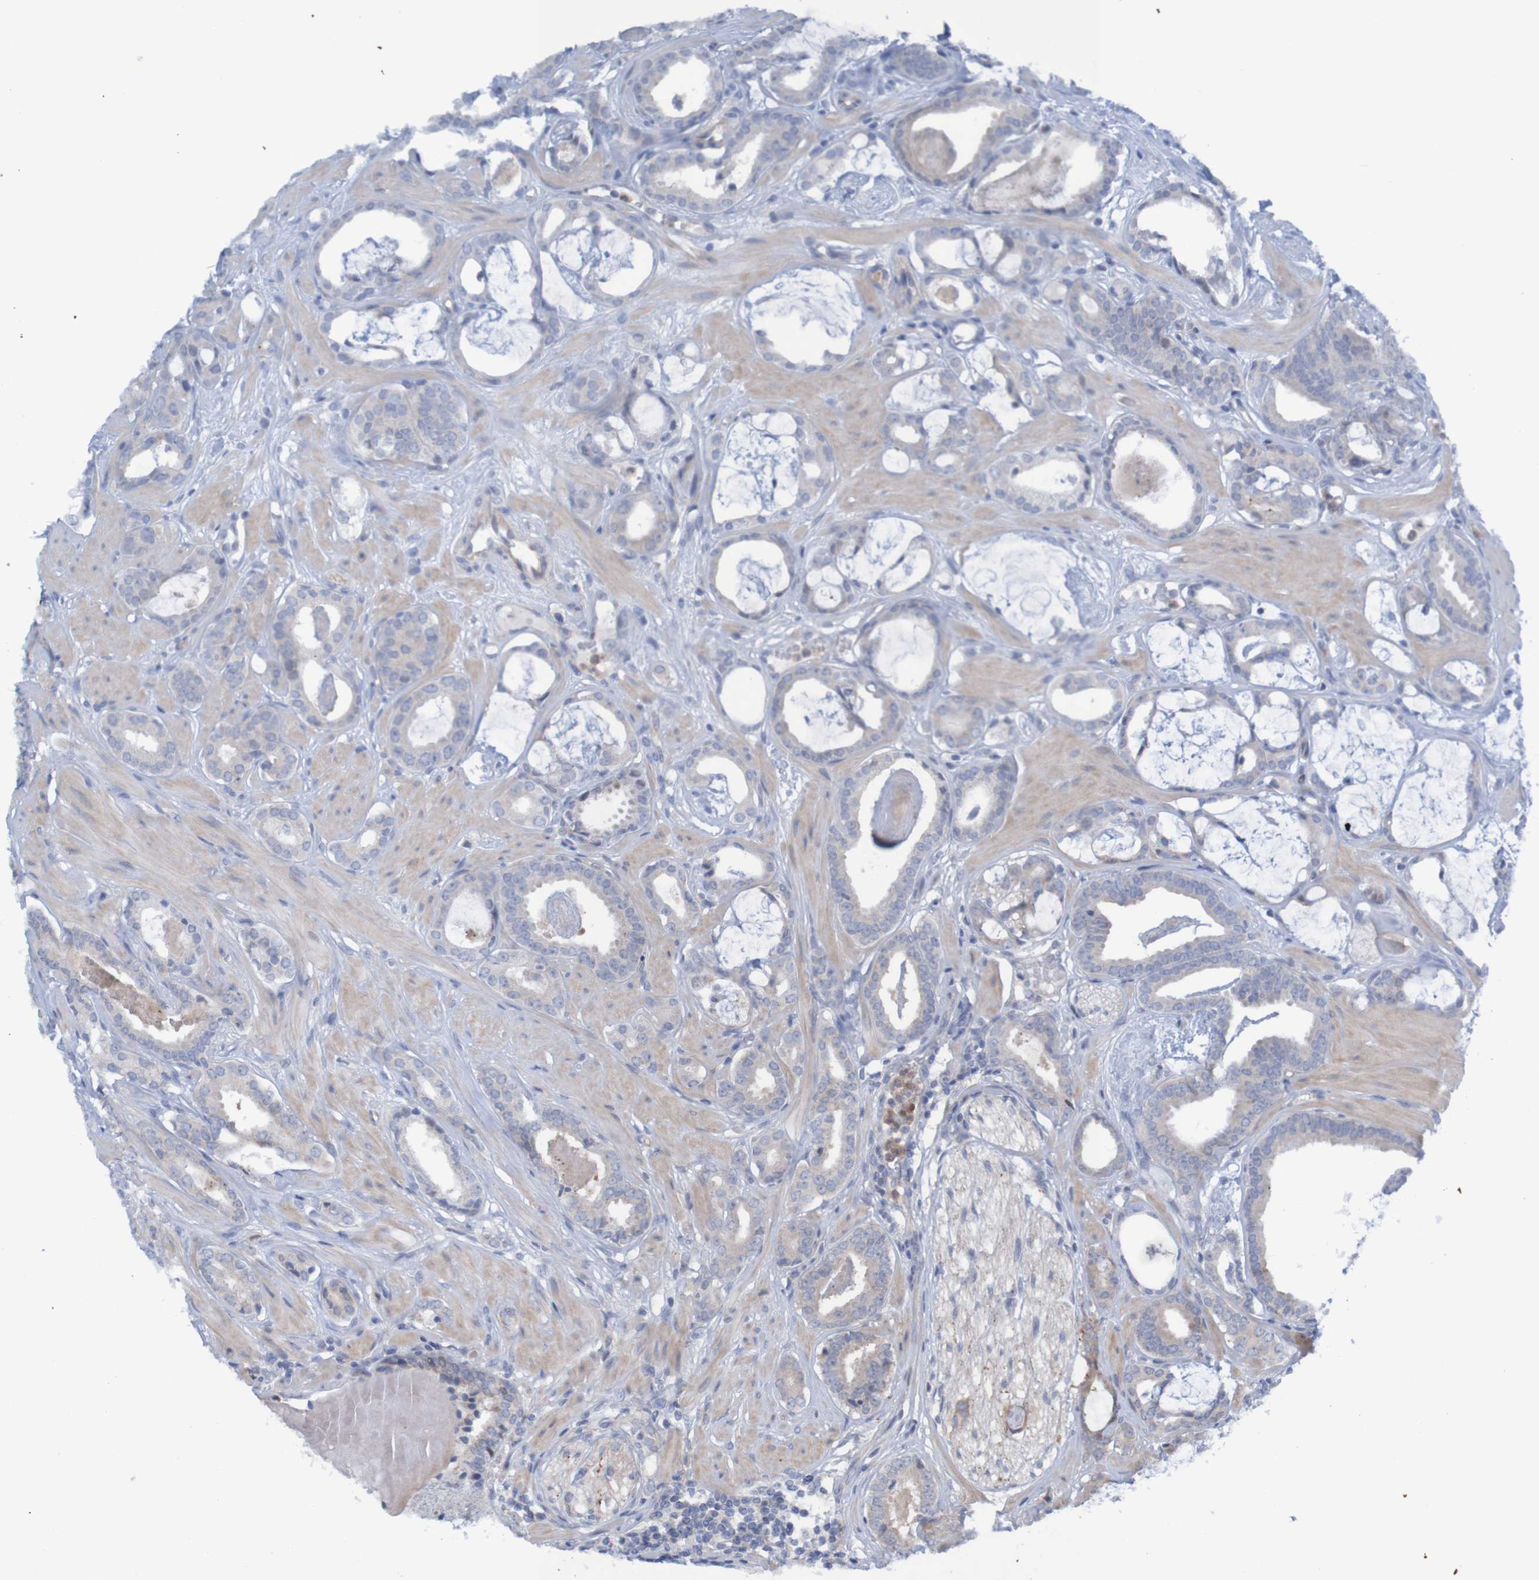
{"staining": {"intensity": "negative", "quantity": "none", "location": "none"}, "tissue": "prostate cancer", "cell_type": "Tumor cells", "image_type": "cancer", "snomed": [{"axis": "morphology", "description": "Adenocarcinoma, Low grade"}, {"axis": "topography", "description": "Prostate"}], "caption": "Immunohistochemistry (IHC) image of human prostate low-grade adenocarcinoma stained for a protein (brown), which shows no positivity in tumor cells.", "gene": "ANGPT4", "patient": {"sex": "male", "age": 53}}